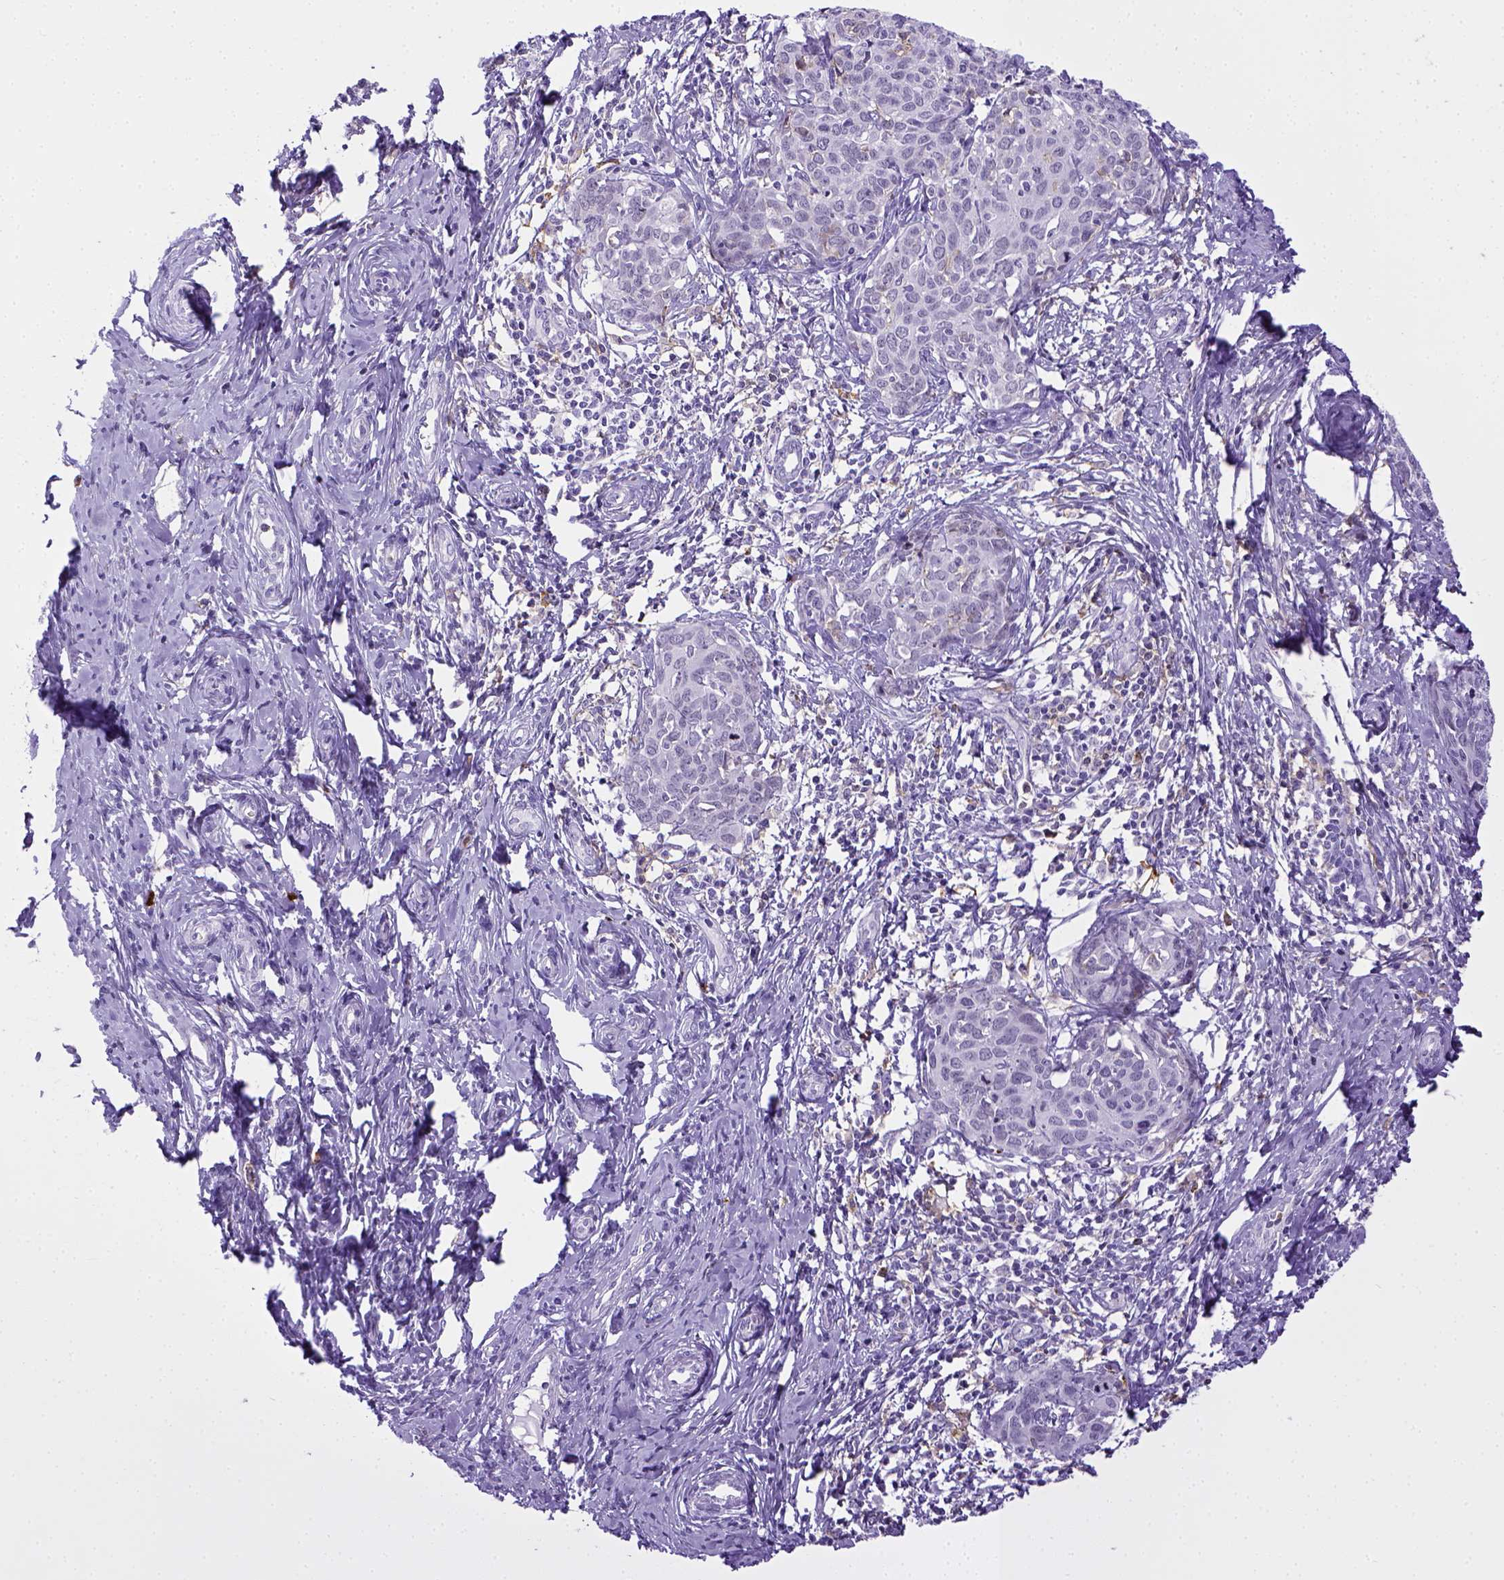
{"staining": {"intensity": "negative", "quantity": "none", "location": "none"}, "tissue": "cervical cancer", "cell_type": "Tumor cells", "image_type": "cancer", "snomed": [{"axis": "morphology", "description": "Squamous cell carcinoma, NOS"}, {"axis": "topography", "description": "Cervix"}], "caption": "The image exhibits no significant staining in tumor cells of cervical squamous cell carcinoma. (Immunohistochemistry (ihc), brightfield microscopy, high magnification).", "gene": "ITGAM", "patient": {"sex": "female", "age": 62}}